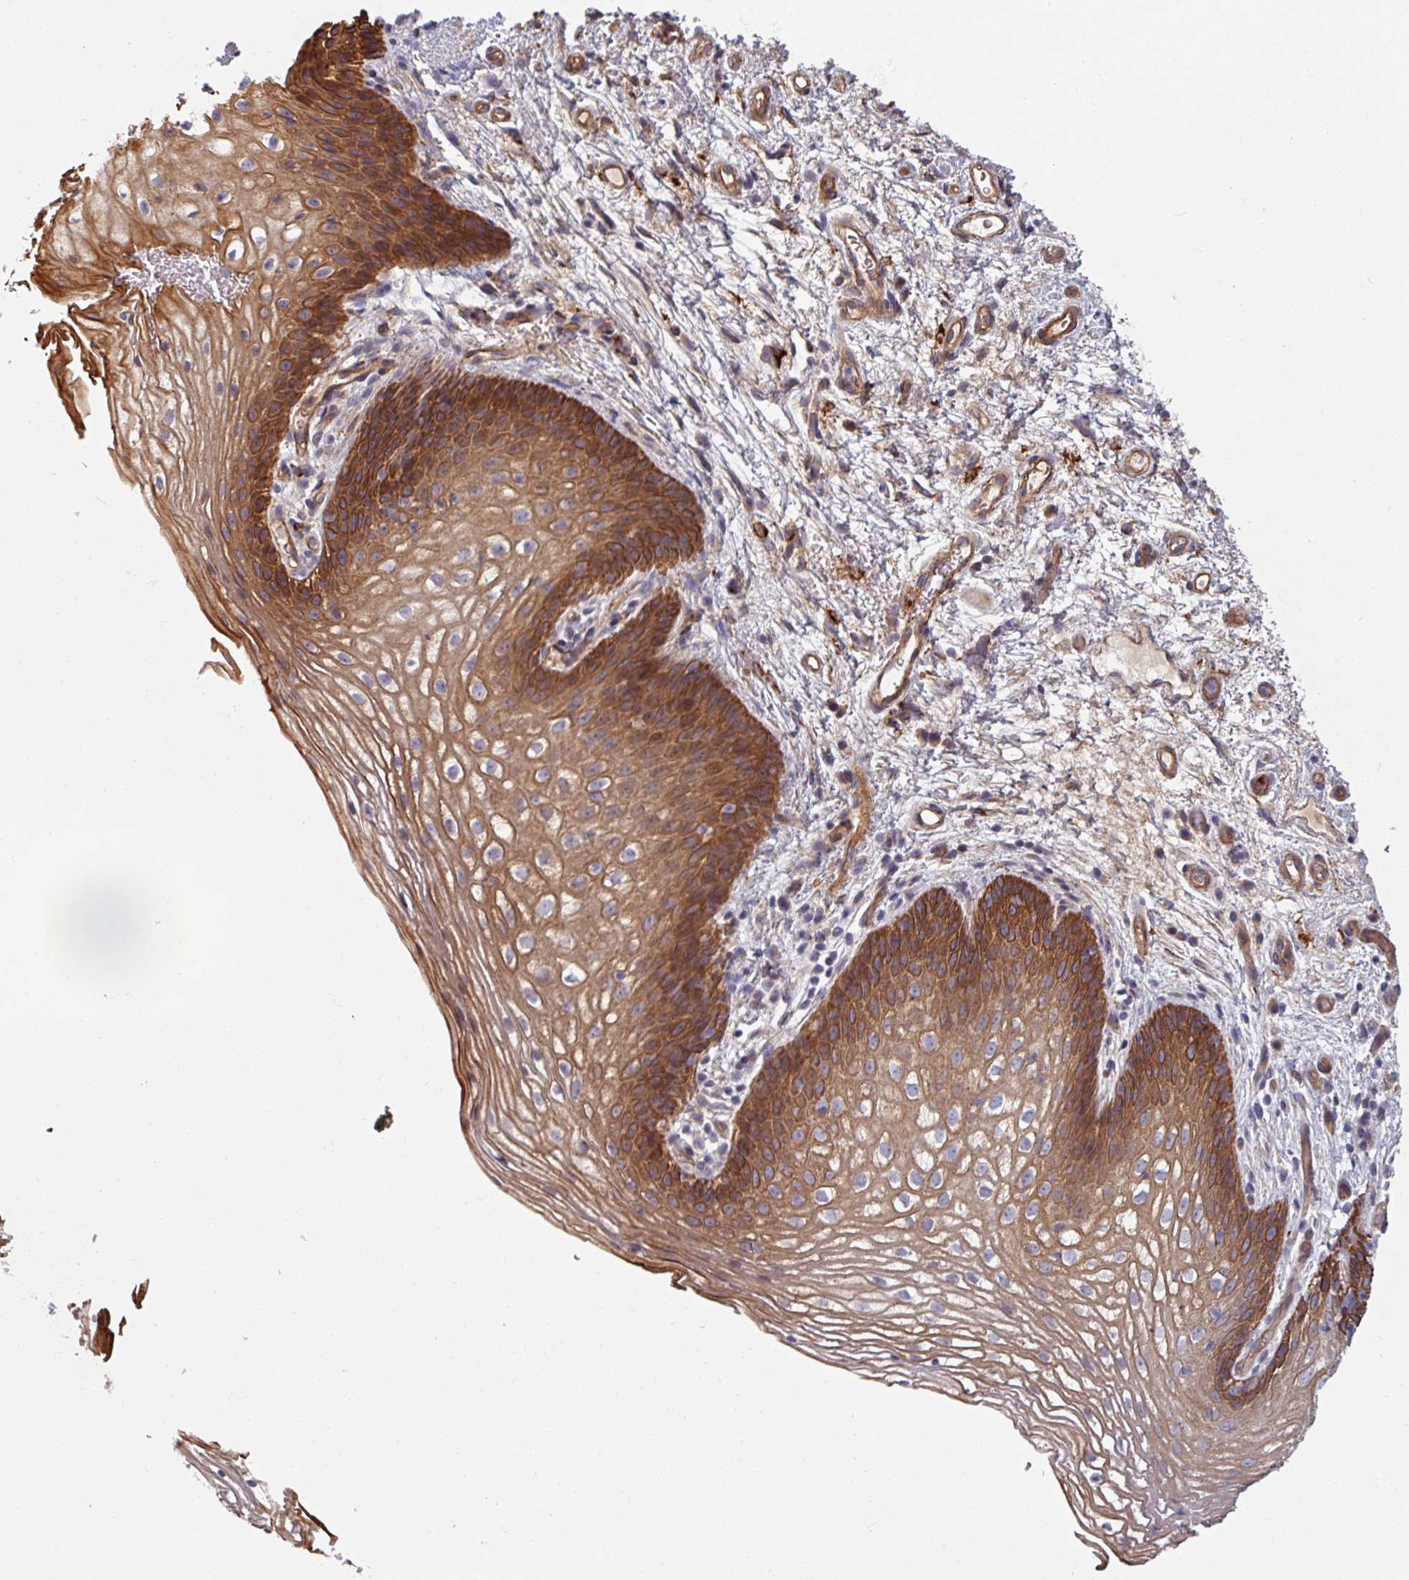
{"staining": {"intensity": "strong", "quantity": "25%-75%", "location": "cytoplasmic/membranous"}, "tissue": "vagina", "cell_type": "Squamous epithelial cells", "image_type": "normal", "snomed": [{"axis": "morphology", "description": "Normal tissue, NOS"}, {"axis": "topography", "description": "Vagina"}], "caption": "Immunohistochemical staining of unremarkable human vagina displays strong cytoplasmic/membranous protein expression in about 25%-75% of squamous epithelial cells.", "gene": "C4BPB", "patient": {"sex": "female", "age": 47}}